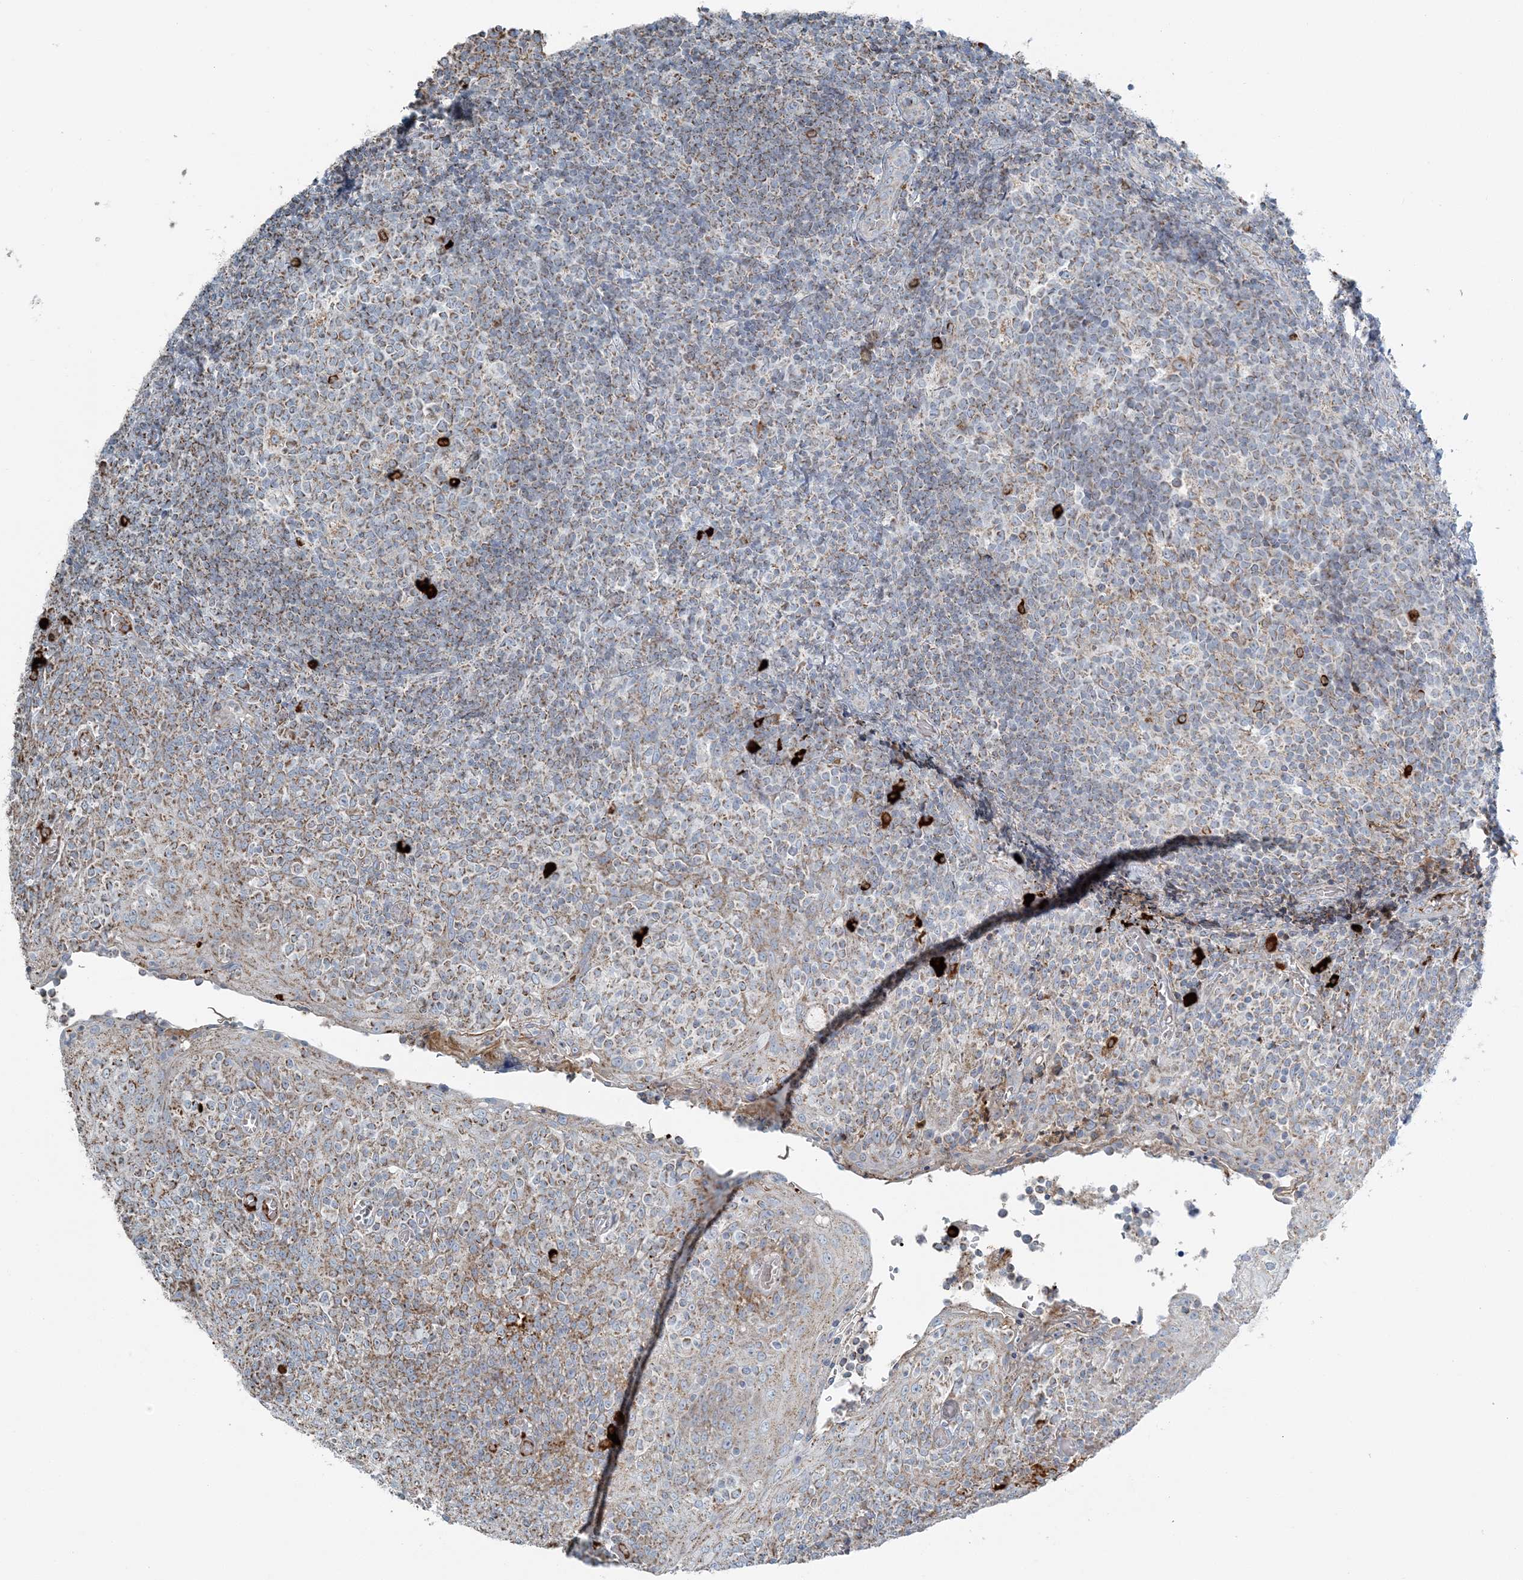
{"staining": {"intensity": "moderate", "quantity": "25%-75%", "location": "cytoplasmic/membranous"}, "tissue": "tonsil", "cell_type": "Germinal center cells", "image_type": "normal", "snomed": [{"axis": "morphology", "description": "Normal tissue, NOS"}, {"axis": "topography", "description": "Tonsil"}], "caption": "IHC micrograph of unremarkable tonsil: tonsil stained using IHC demonstrates medium levels of moderate protein expression localized specifically in the cytoplasmic/membranous of germinal center cells, appearing as a cytoplasmic/membranous brown color.", "gene": "SLC22A16", "patient": {"sex": "female", "age": 19}}